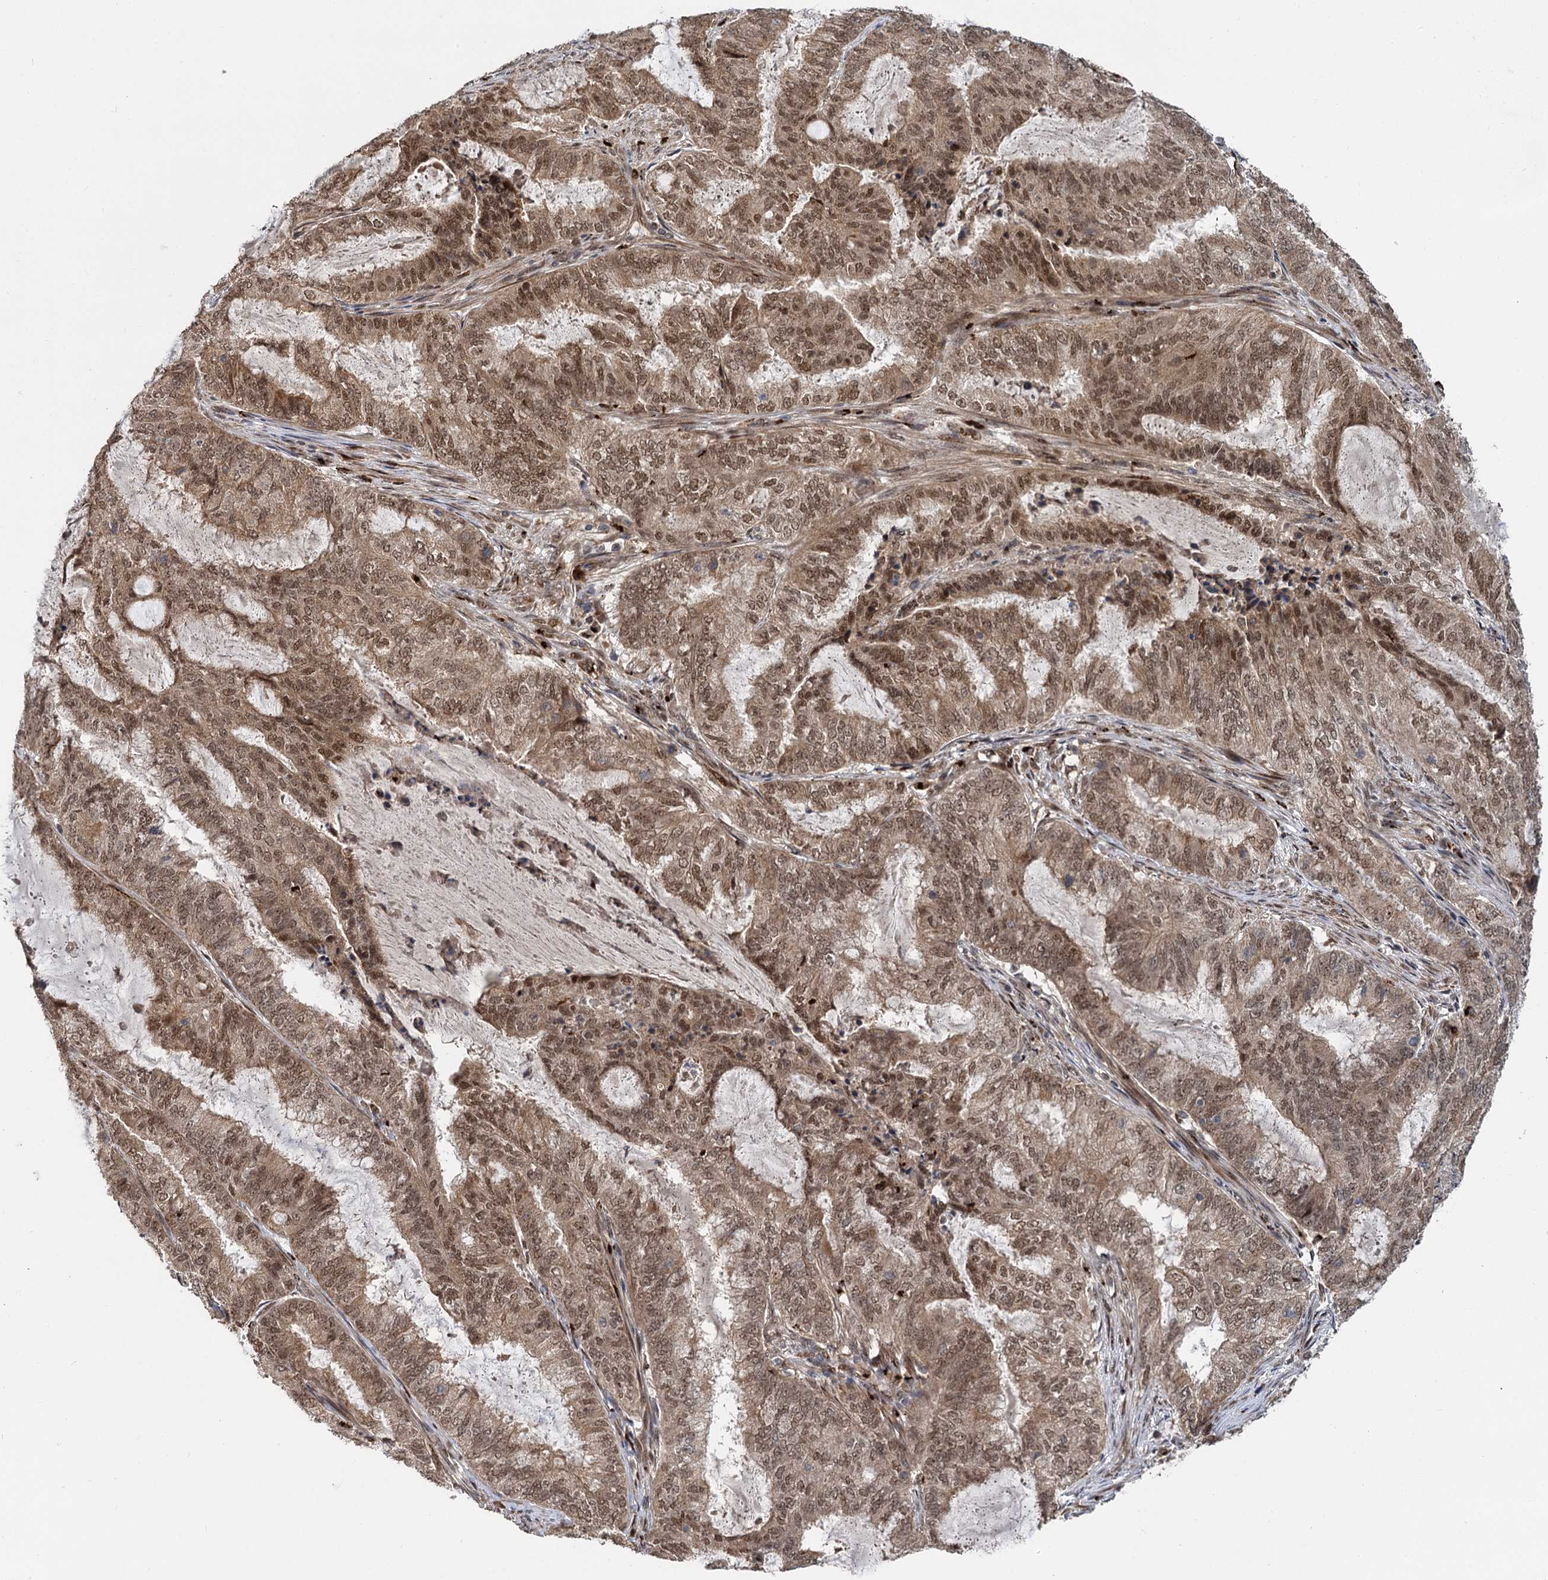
{"staining": {"intensity": "moderate", "quantity": ">75%", "location": "cytoplasmic/membranous,nuclear"}, "tissue": "endometrial cancer", "cell_type": "Tumor cells", "image_type": "cancer", "snomed": [{"axis": "morphology", "description": "Adenocarcinoma, NOS"}, {"axis": "topography", "description": "Endometrium"}], "caption": "Endometrial cancer (adenocarcinoma) was stained to show a protein in brown. There is medium levels of moderate cytoplasmic/membranous and nuclear expression in approximately >75% of tumor cells.", "gene": "GAL3ST4", "patient": {"sex": "female", "age": 51}}